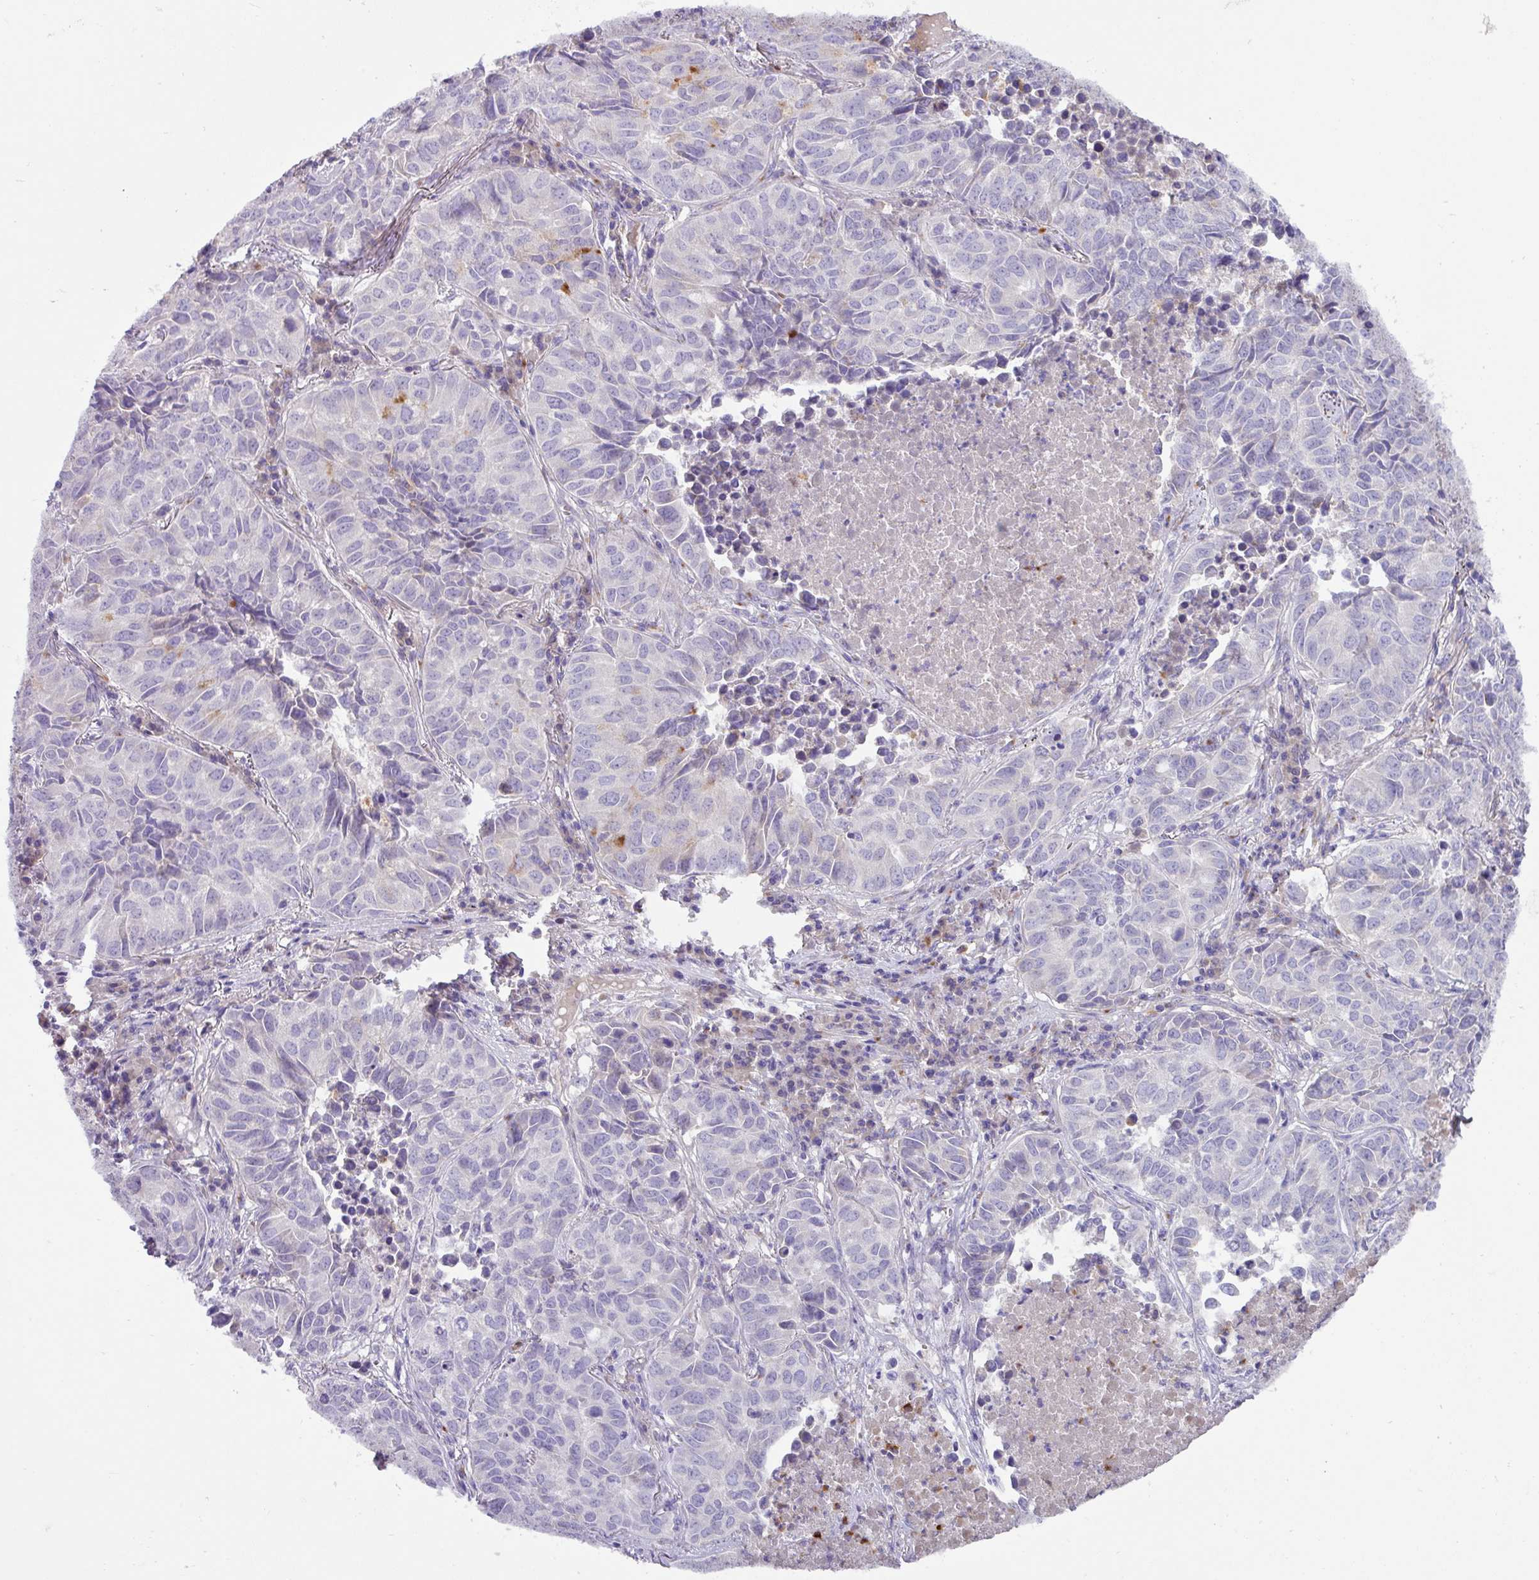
{"staining": {"intensity": "strong", "quantity": "<25%", "location": "cytoplasmic/membranous"}, "tissue": "lung cancer", "cell_type": "Tumor cells", "image_type": "cancer", "snomed": [{"axis": "morphology", "description": "Adenocarcinoma, NOS"}, {"axis": "topography", "description": "Lung"}], "caption": "A histopathology image of lung cancer (adenocarcinoma) stained for a protein shows strong cytoplasmic/membranous brown staining in tumor cells.", "gene": "CRISP3", "patient": {"sex": "female", "age": 50}}